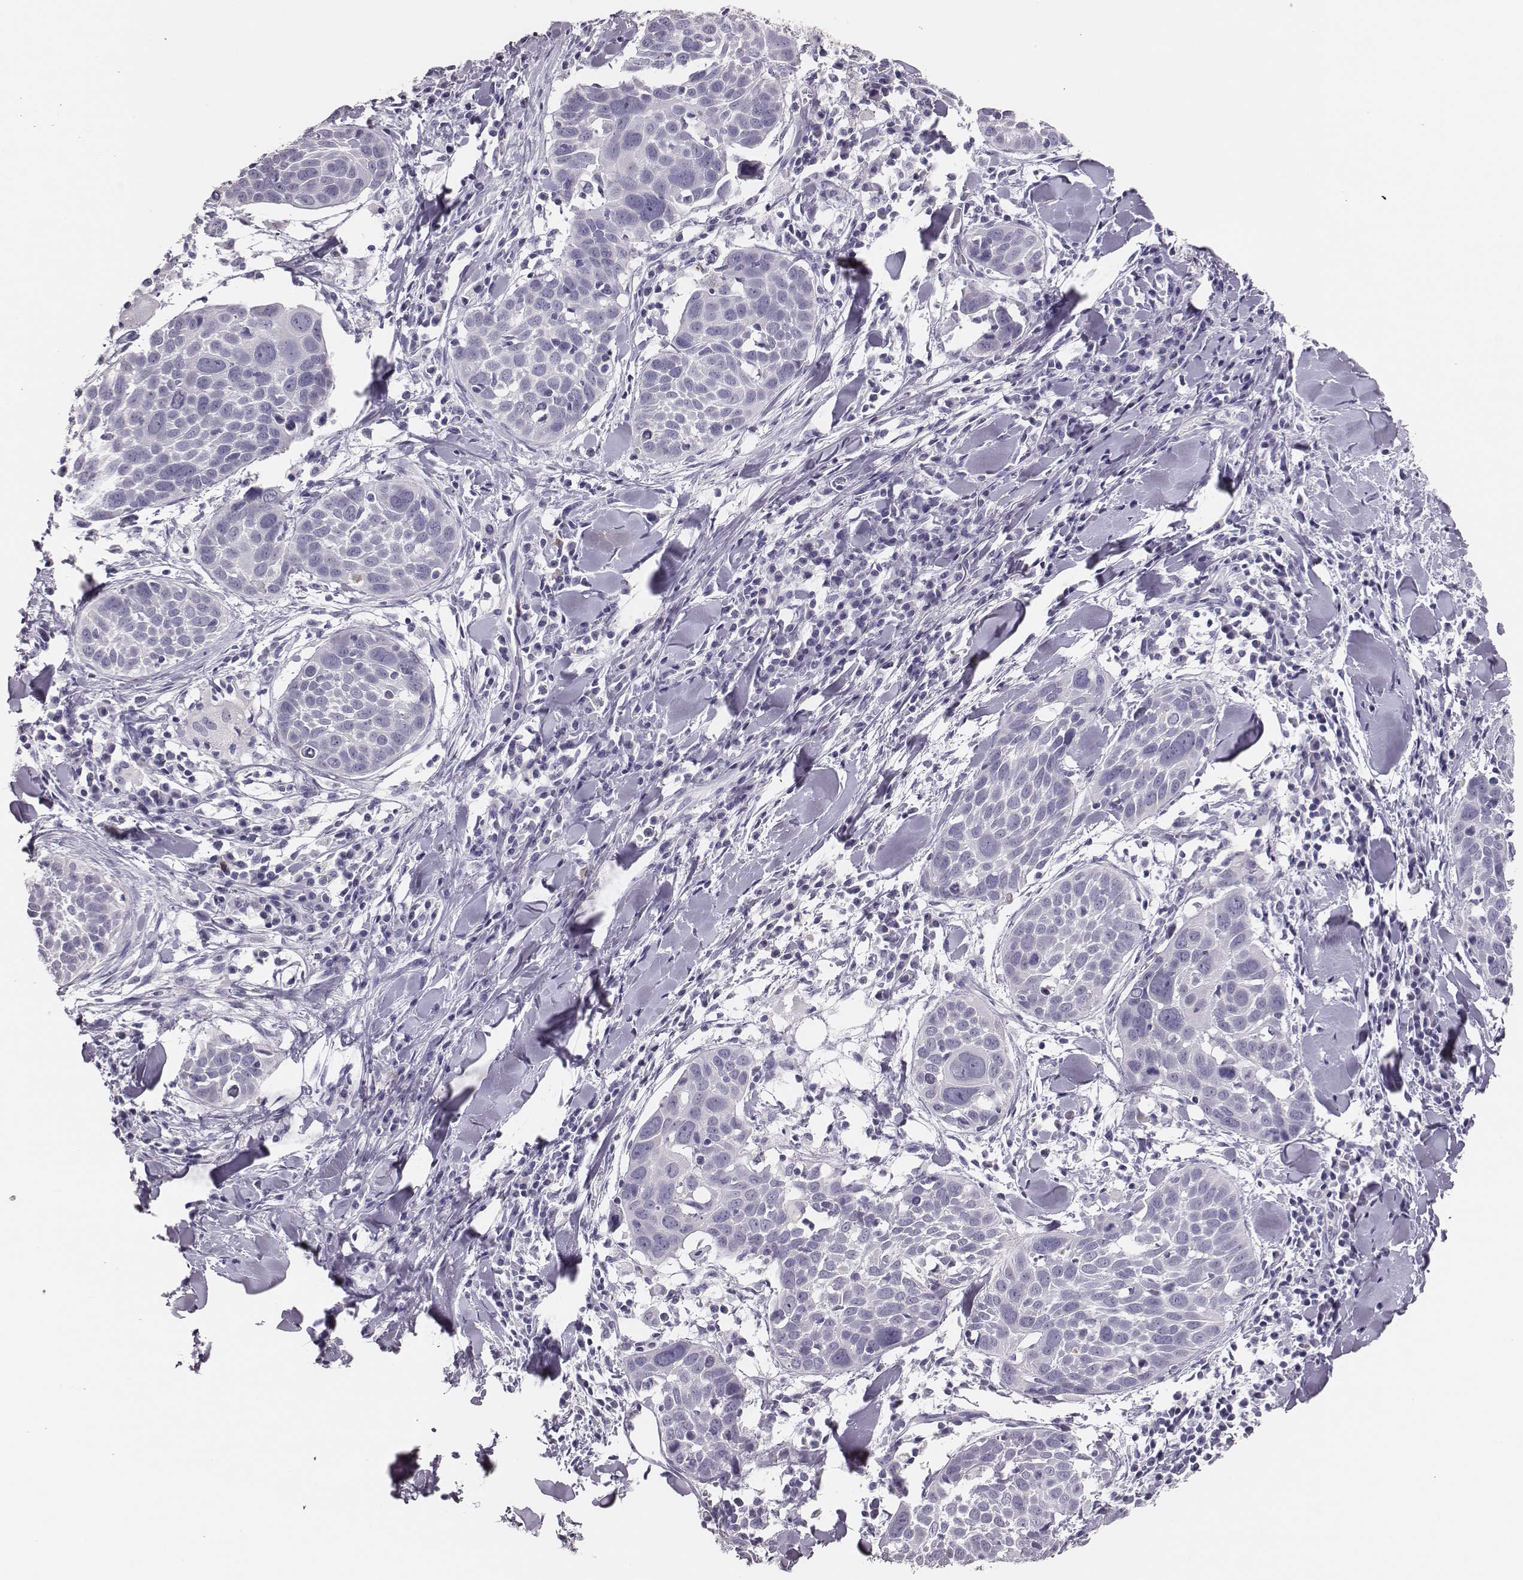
{"staining": {"intensity": "negative", "quantity": "none", "location": "none"}, "tissue": "lung cancer", "cell_type": "Tumor cells", "image_type": "cancer", "snomed": [{"axis": "morphology", "description": "Squamous cell carcinoma, NOS"}, {"axis": "topography", "description": "Lung"}], "caption": "Squamous cell carcinoma (lung) was stained to show a protein in brown. There is no significant positivity in tumor cells.", "gene": "H1-6", "patient": {"sex": "male", "age": 57}}